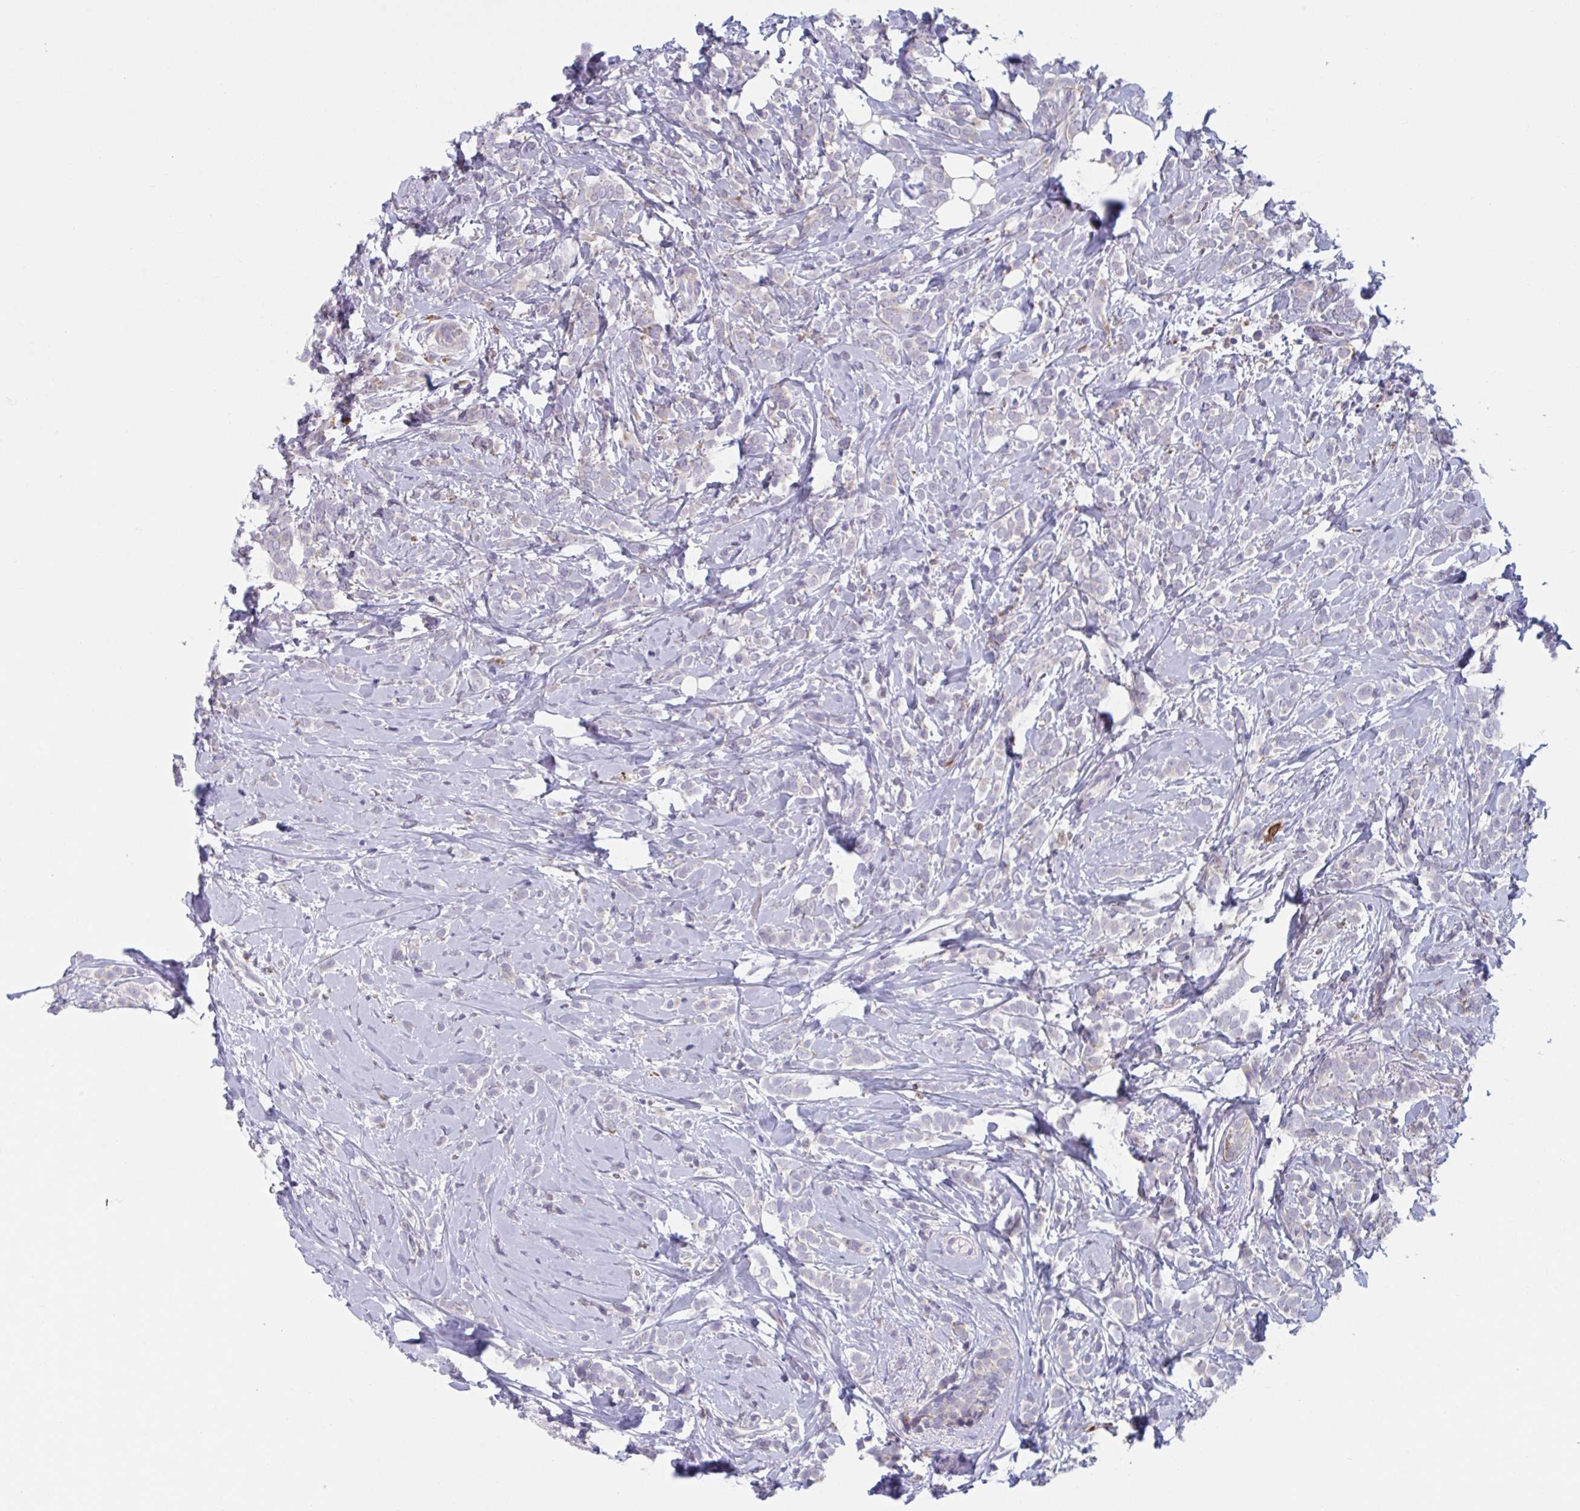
{"staining": {"intensity": "negative", "quantity": "none", "location": "none"}, "tissue": "breast cancer", "cell_type": "Tumor cells", "image_type": "cancer", "snomed": [{"axis": "morphology", "description": "Lobular carcinoma"}, {"axis": "topography", "description": "Breast"}], "caption": "There is no significant expression in tumor cells of breast cancer. (Brightfield microscopy of DAB immunohistochemistry (IHC) at high magnification).", "gene": "NIPSNAP1", "patient": {"sex": "female", "age": 49}}